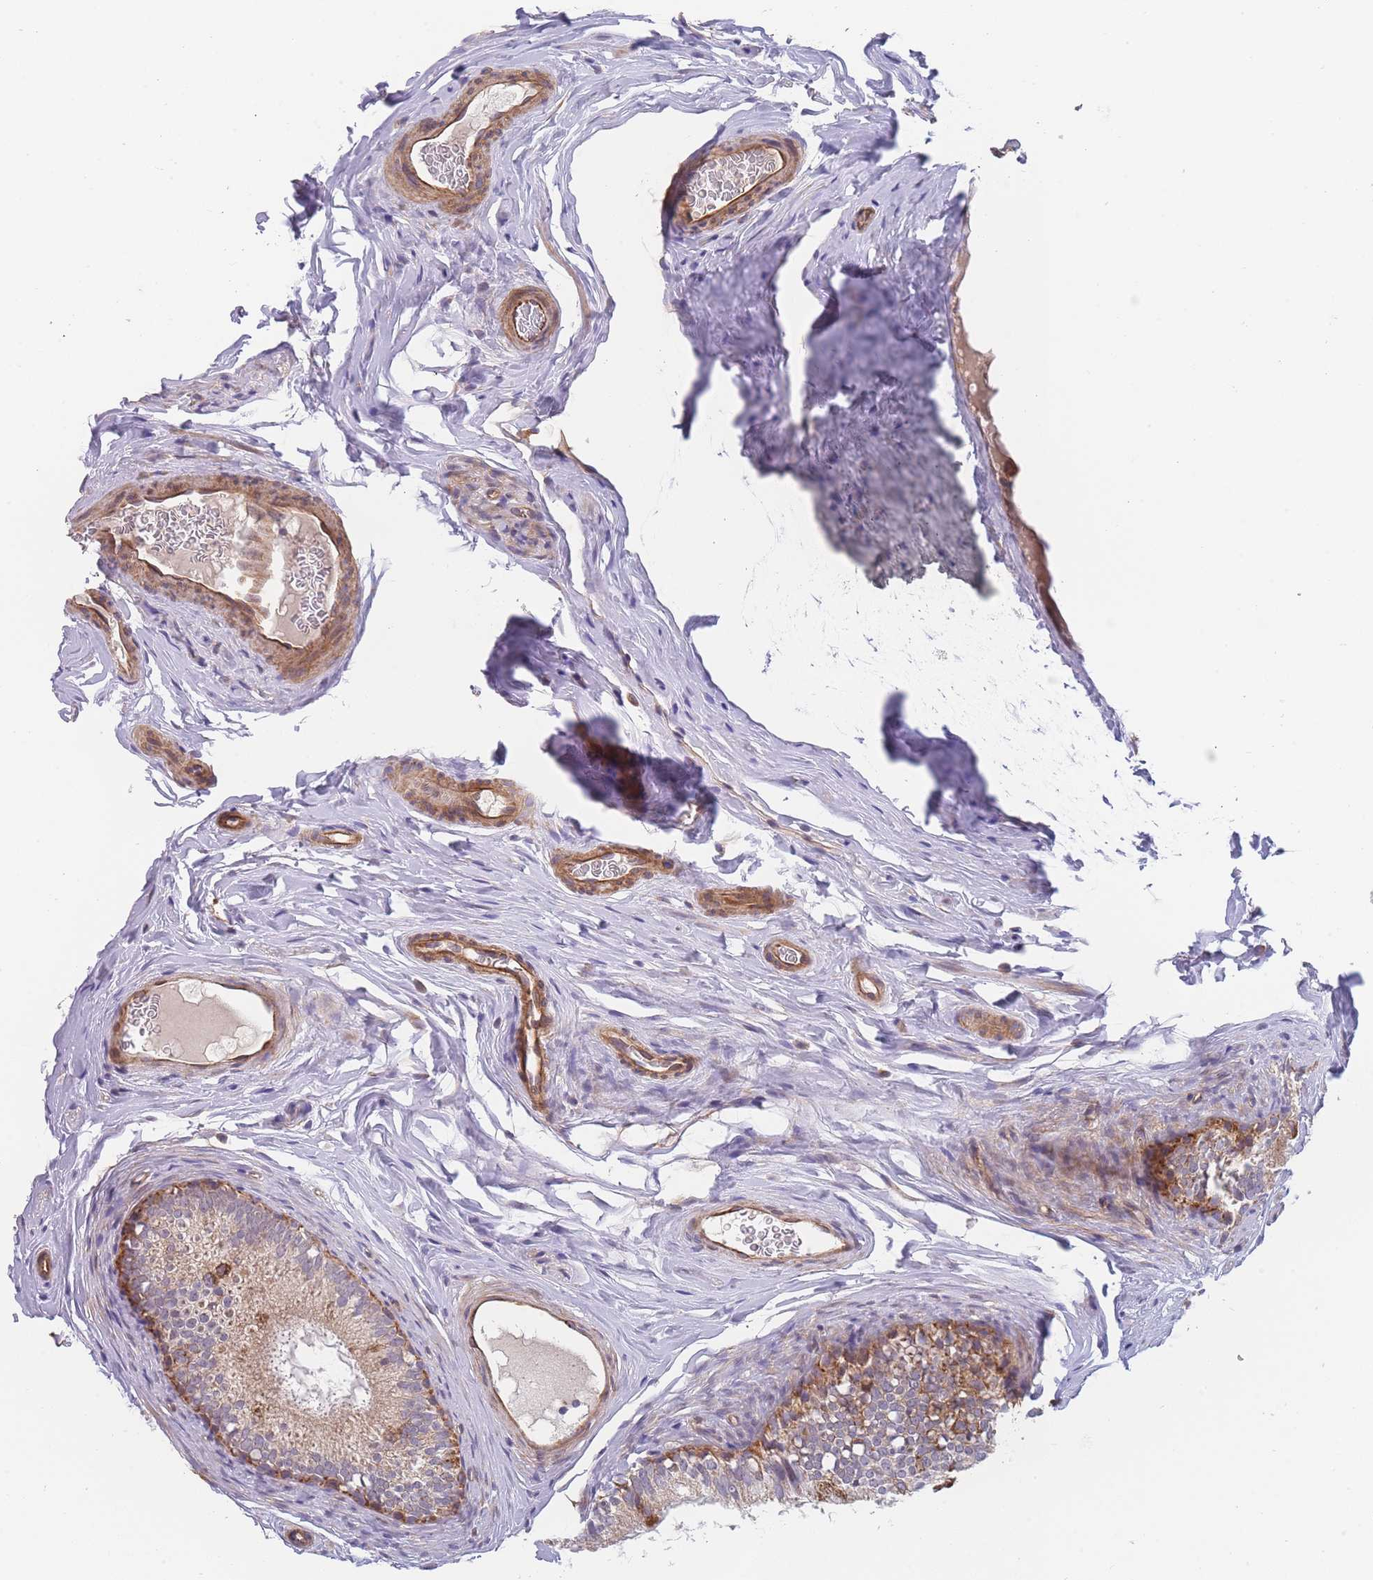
{"staining": {"intensity": "moderate", "quantity": ">75%", "location": "cytoplasmic/membranous"}, "tissue": "epididymis", "cell_type": "Glandular cells", "image_type": "normal", "snomed": [{"axis": "morphology", "description": "Normal tissue, NOS"}, {"axis": "topography", "description": "Epididymis"}], "caption": "This is an image of IHC staining of benign epididymis, which shows moderate positivity in the cytoplasmic/membranous of glandular cells.", "gene": "MTRES1", "patient": {"sex": "male", "age": 25}}